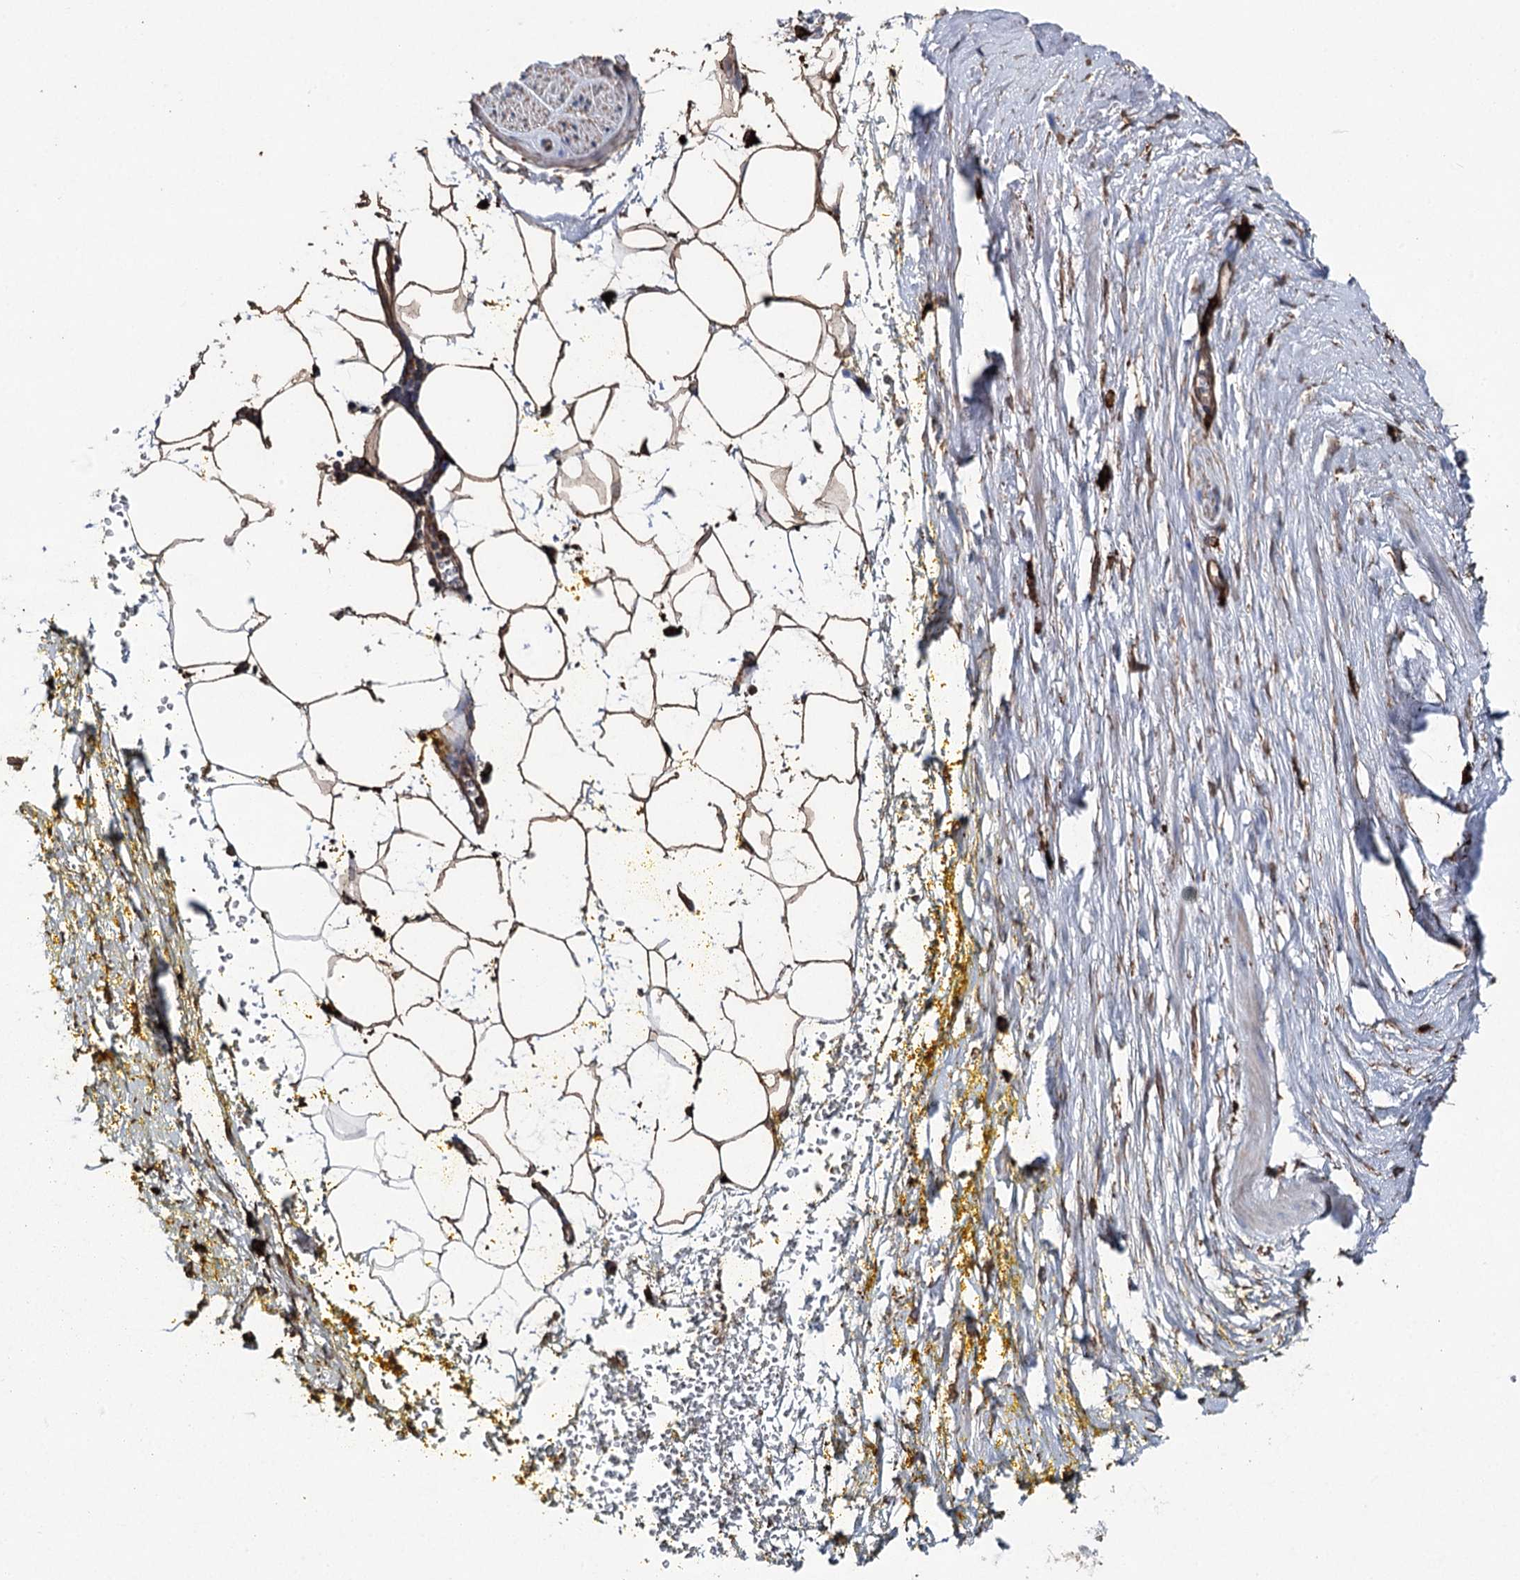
{"staining": {"intensity": "moderate", "quantity": ">75%", "location": "cytoplasmic/membranous"}, "tissue": "adipose tissue", "cell_type": "Adipocytes", "image_type": "normal", "snomed": [{"axis": "morphology", "description": "Normal tissue, NOS"}, {"axis": "morphology", "description": "Adenocarcinoma, Low grade"}, {"axis": "topography", "description": "Prostate"}, {"axis": "topography", "description": "Peripheral nerve tissue"}], "caption": "A histopathology image of adipose tissue stained for a protein displays moderate cytoplasmic/membranous brown staining in adipocytes. (DAB (3,3'-diaminobenzidine) IHC, brown staining for protein, blue staining for nuclei).", "gene": "CLEC4M", "patient": {"sex": "male", "age": 63}}